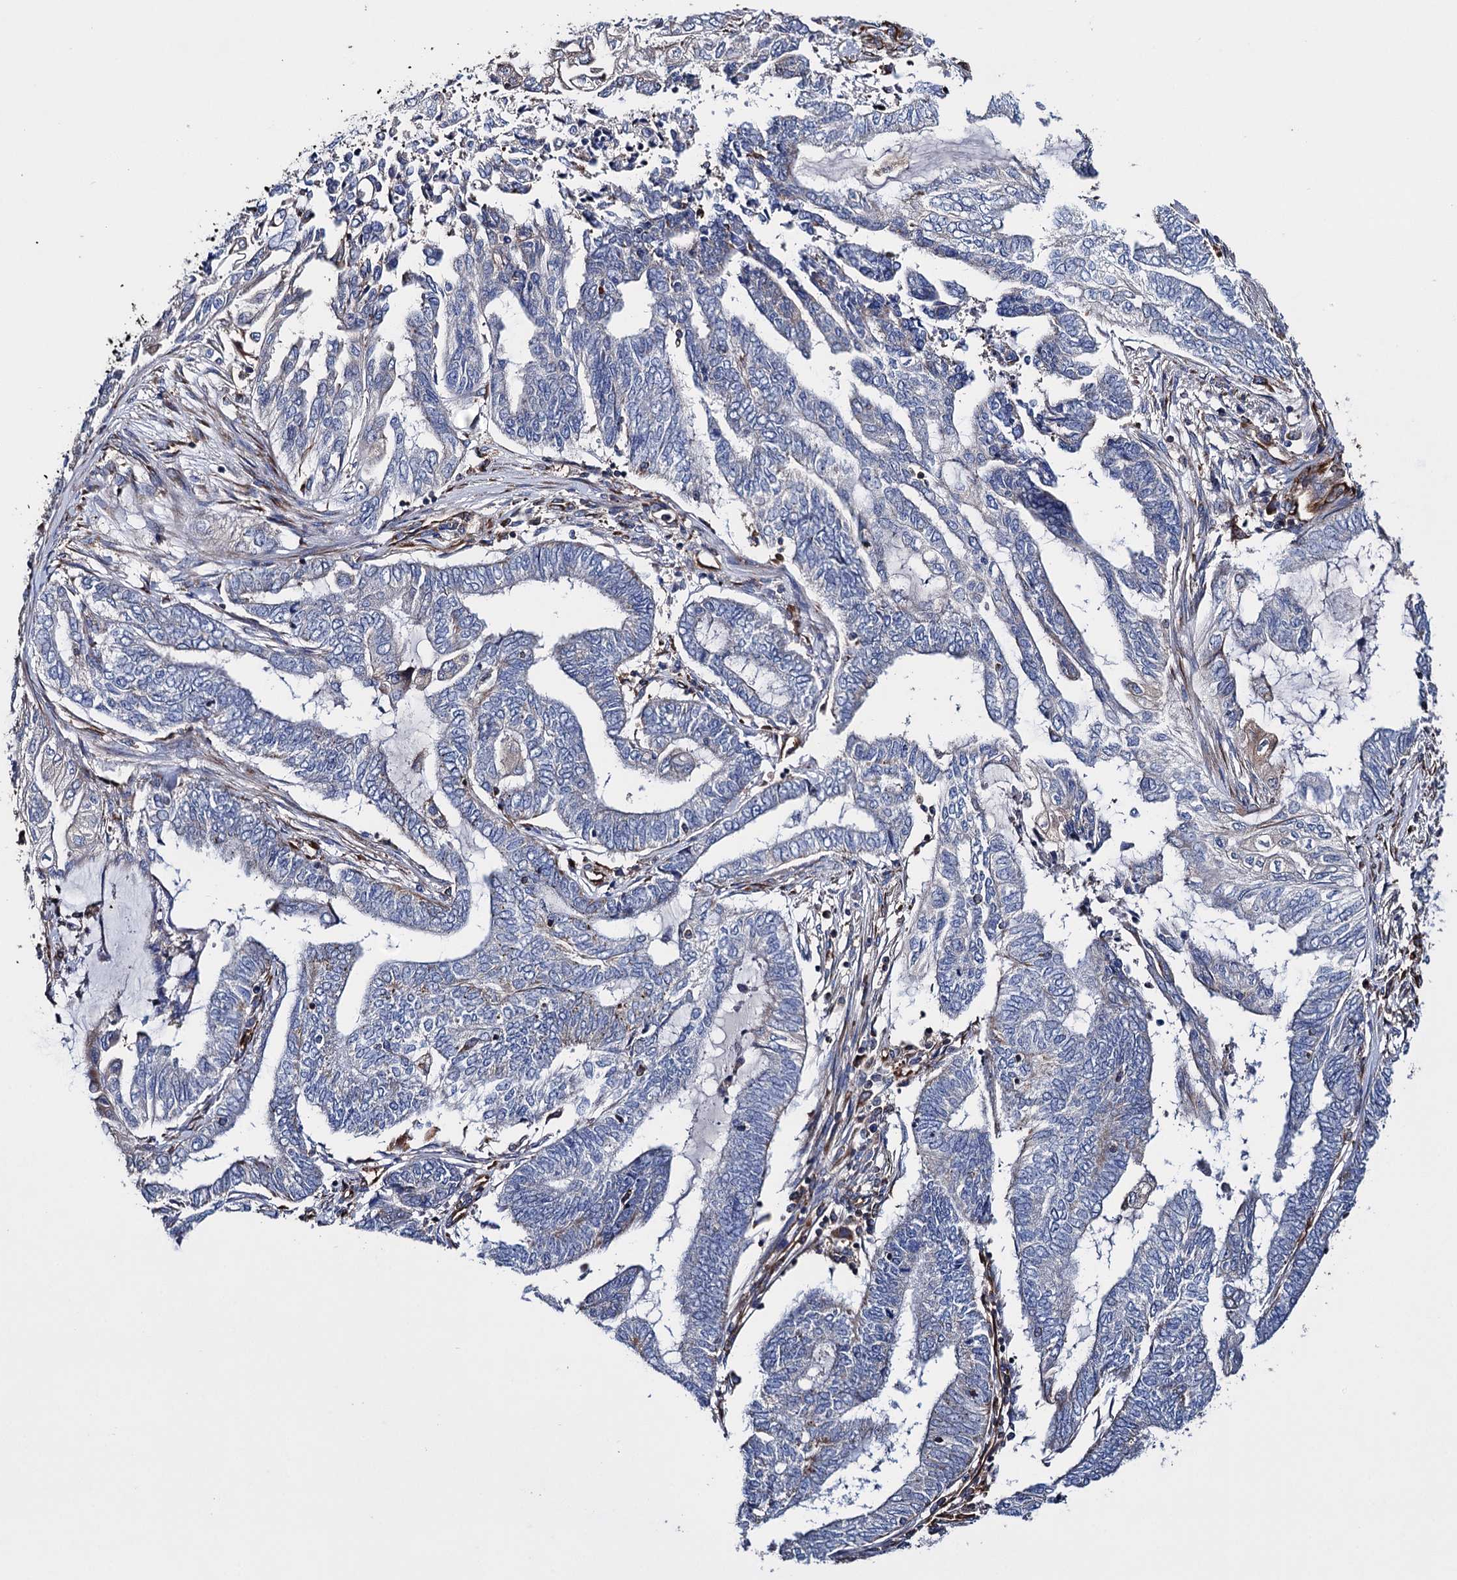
{"staining": {"intensity": "negative", "quantity": "none", "location": "none"}, "tissue": "endometrial cancer", "cell_type": "Tumor cells", "image_type": "cancer", "snomed": [{"axis": "morphology", "description": "Adenocarcinoma, NOS"}, {"axis": "topography", "description": "Uterus"}, {"axis": "topography", "description": "Endometrium"}], "caption": "The micrograph reveals no staining of tumor cells in adenocarcinoma (endometrial).", "gene": "SCPEP1", "patient": {"sex": "female", "age": 70}}